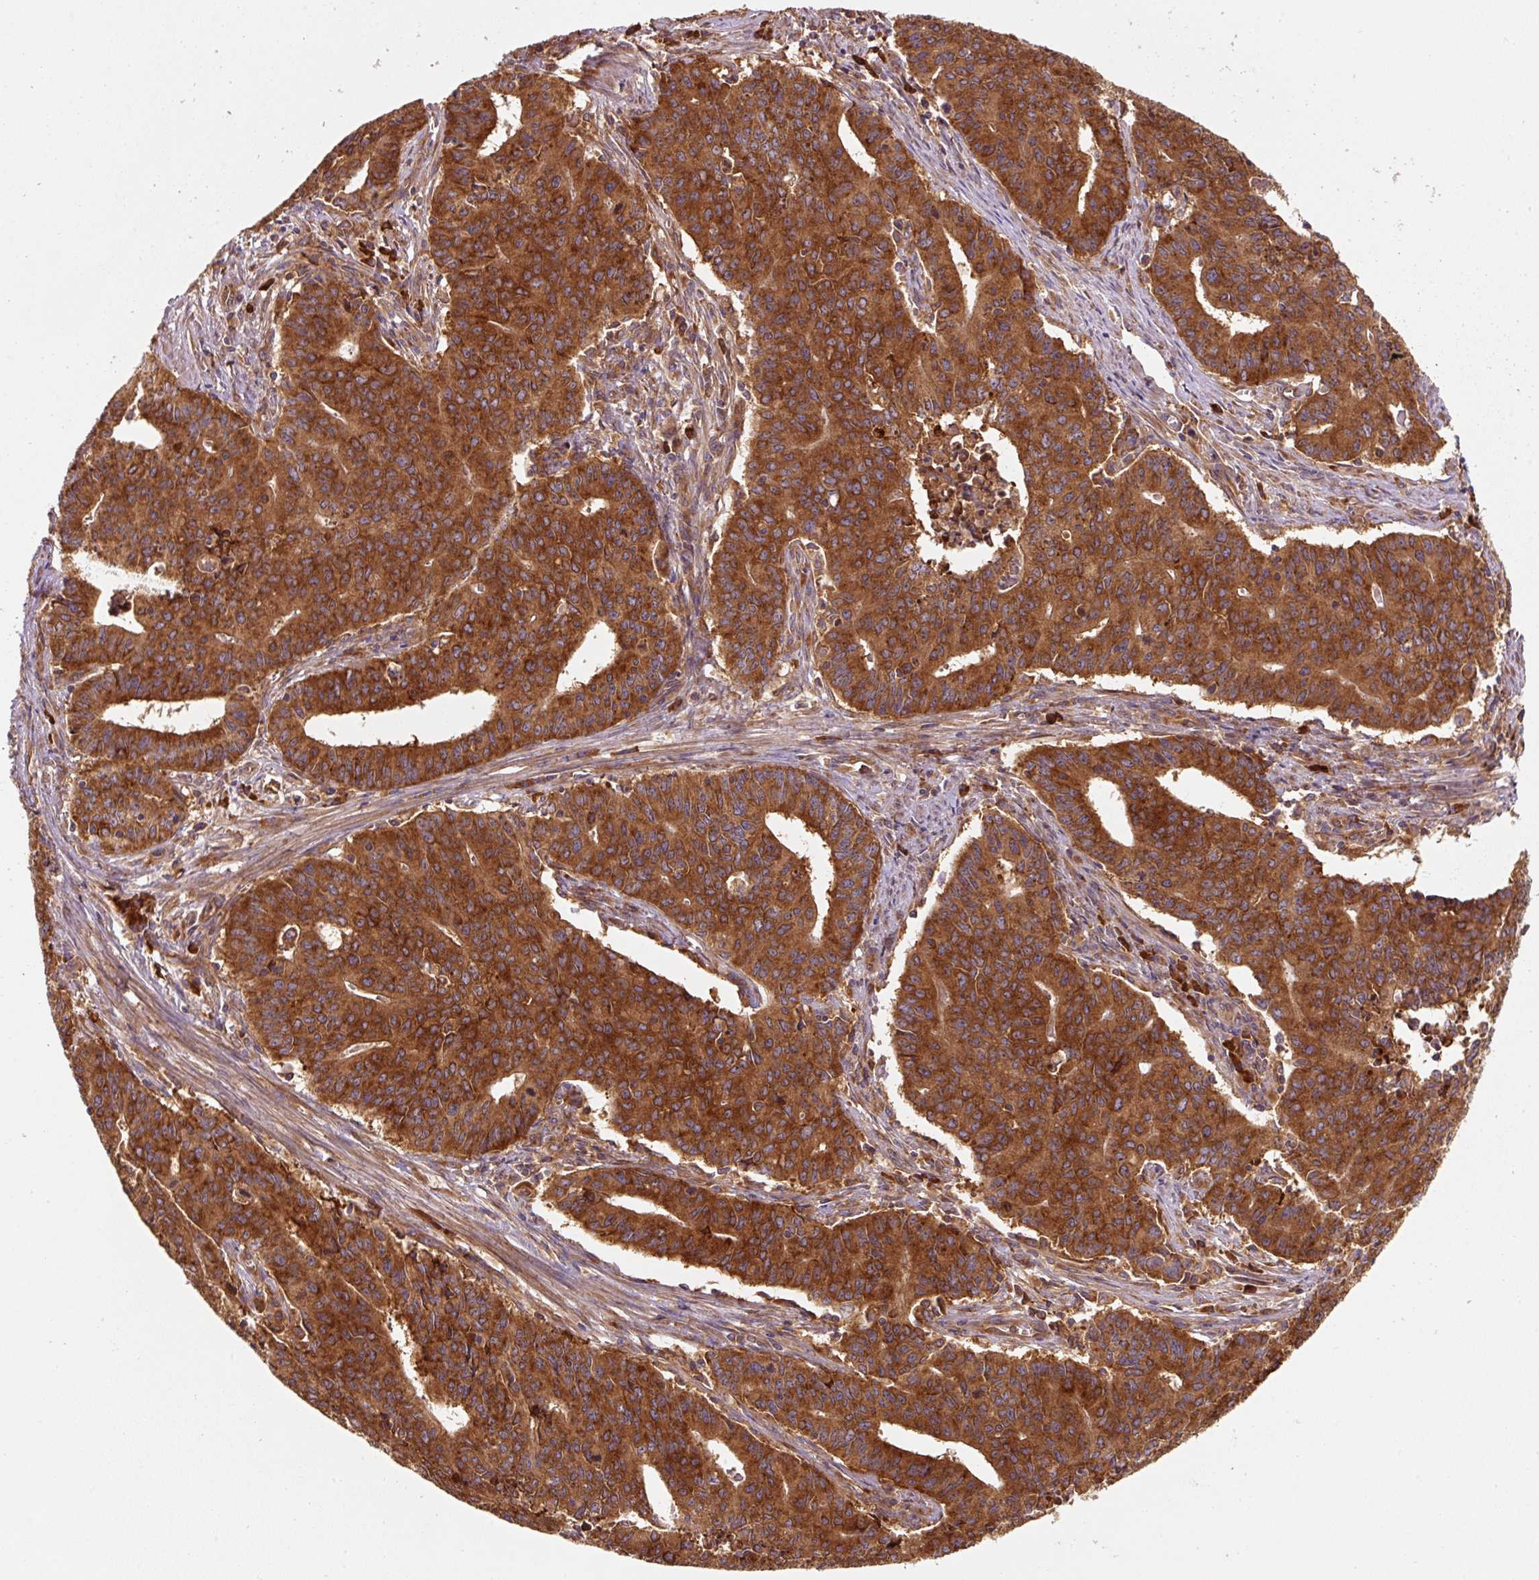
{"staining": {"intensity": "strong", "quantity": ">75%", "location": "cytoplasmic/membranous"}, "tissue": "endometrial cancer", "cell_type": "Tumor cells", "image_type": "cancer", "snomed": [{"axis": "morphology", "description": "Adenocarcinoma, NOS"}, {"axis": "topography", "description": "Endometrium"}], "caption": "This micrograph demonstrates immunohistochemistry (IHC) staining of adenocarcinoma (endometrial), with high strong cytoplasmic/membranous expression in about >75% of tumor cells.", "gene": "EIF2S2", "patient": {"sex": "female", "age": 59}}